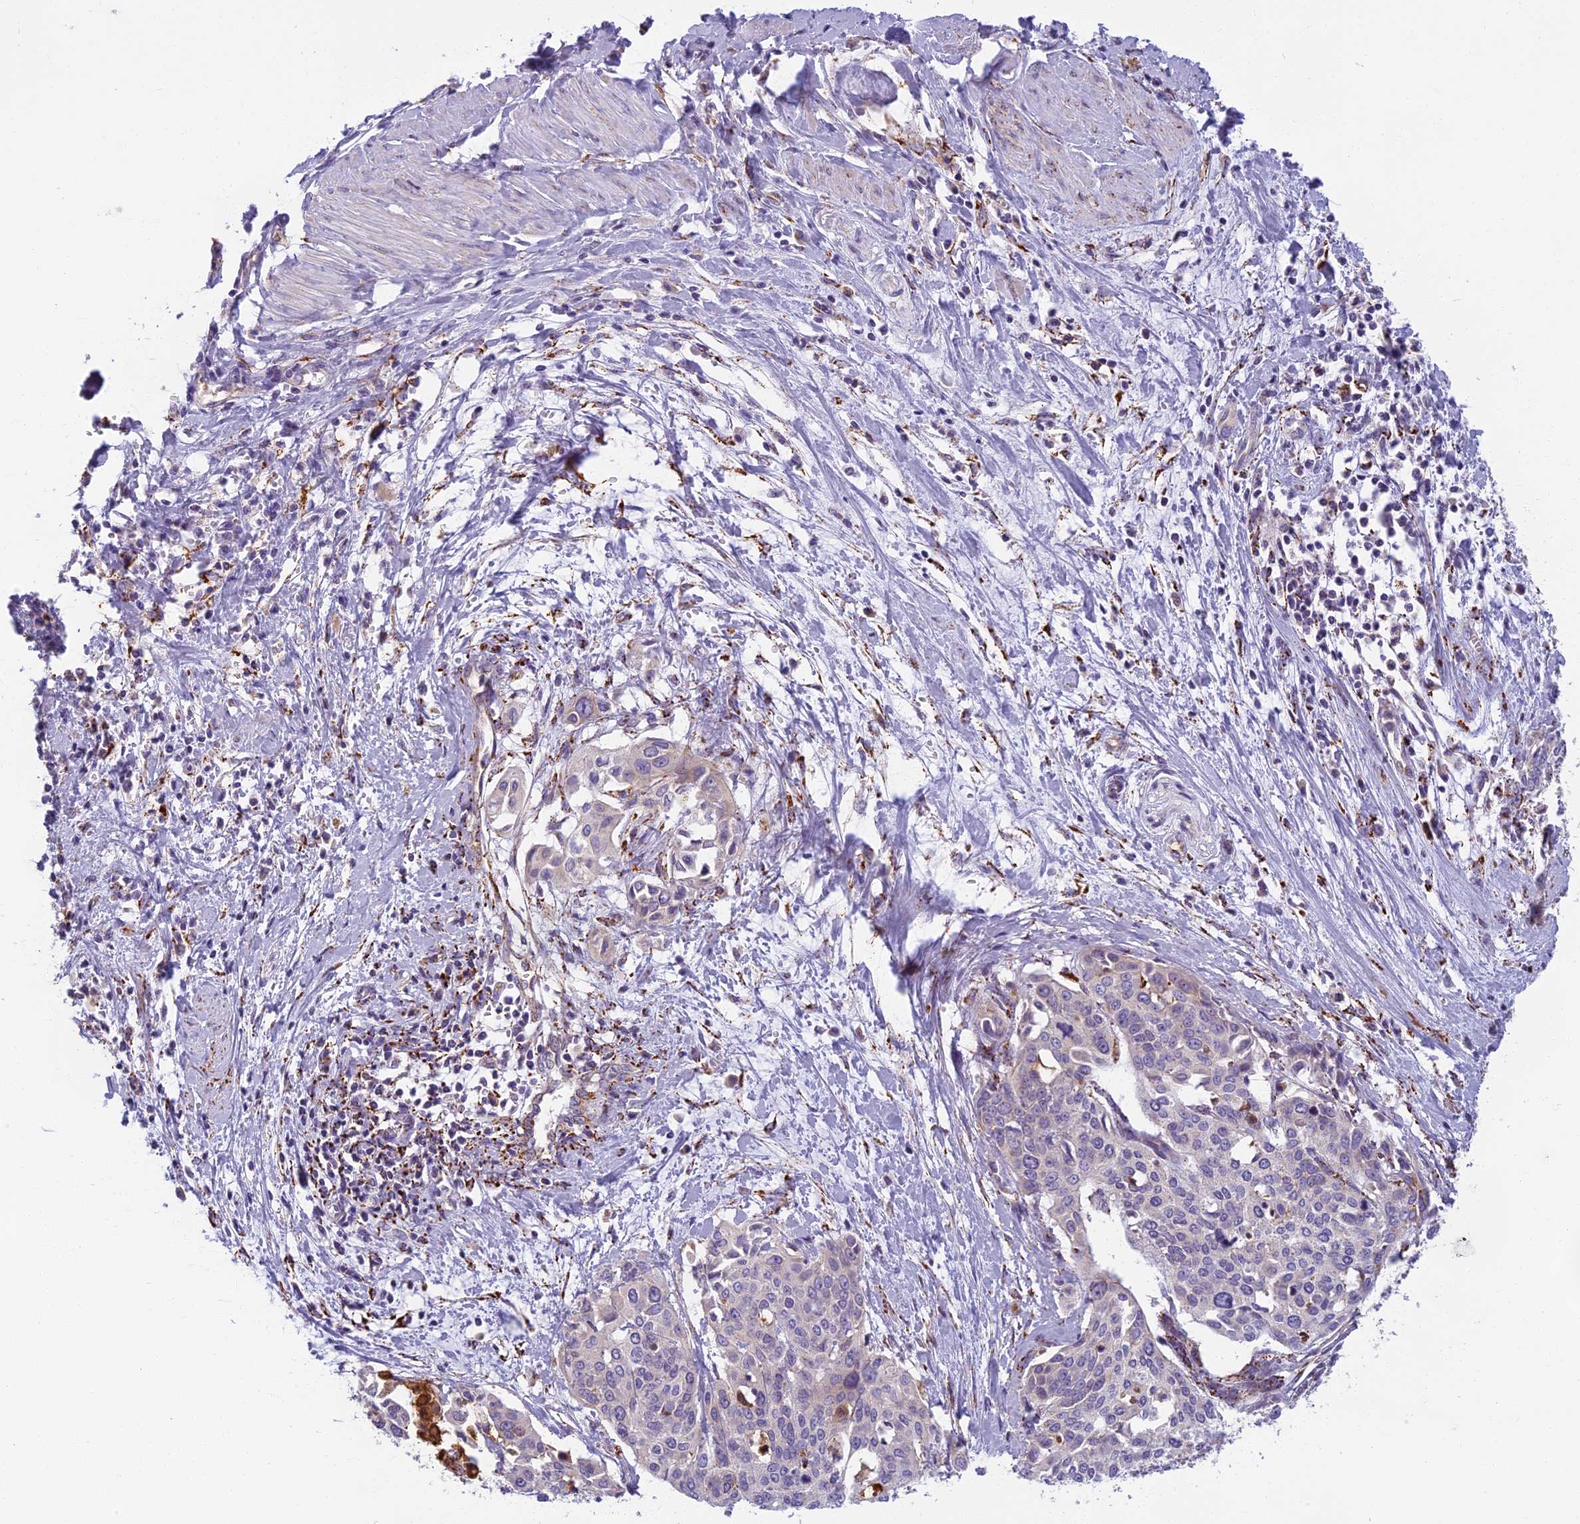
{"staining": {"intensity": "negative", "quantity": "none", "location": "none"}, "tissue": "cervical cancer", "cell_type": "Tumor cells", "image_type": "cancer", "snomed": [{"axis": "morphology", "description": "Squamous cell carcinoma, NOS"}, {"axis": "topography", "description": "Cervix"}], "caption": "DAB immunohistochemical staining of human squamous cell carcinoma (cervical) shows no significant expression in tumor cells.", "gene": "SEMA7A", "patient": {"sex": "female", "age": 44}}